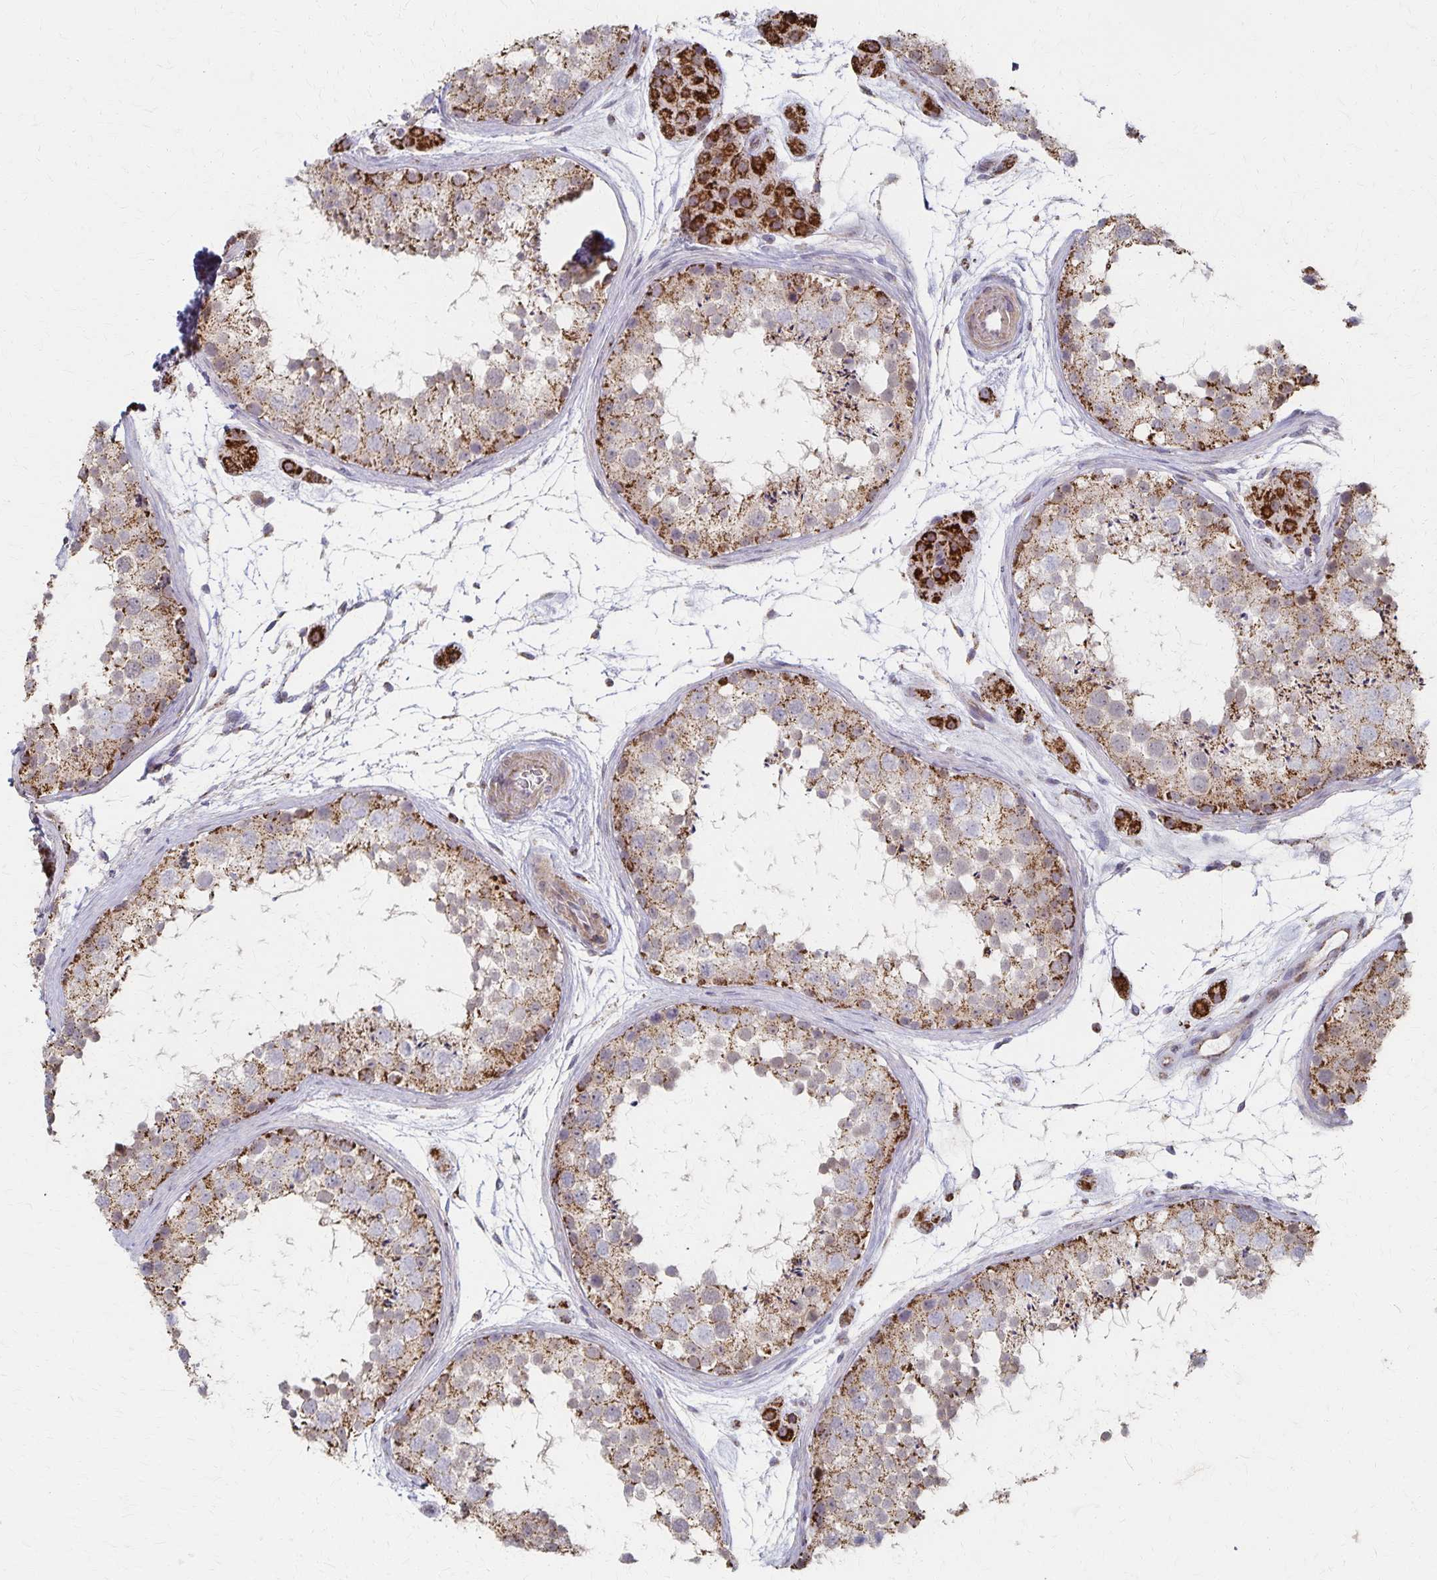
{"staining": {"intensity": "moderate", "quantity": "25%-75%", "location": "cytoplasmic/membranous"}, "tissue": "testis", "cell_type": "Cells in seminiferous ducts", "image_type": "normal", "snomed": [{"axis": "morphology", "description": "Normal tissue, NOS"}, {"axis": "topography", "description": "Testis"}], "caption": "Brown immunohistochemical staining in normal testis shows moderate cytoplasmic/membranous staining in approximately 25%-75% of cells in seminiferous ducts. The staining was performed using DAB (3,3'-diaminobenzidine), with brown indicating positive protein expression. Nuclei are stained blue with hematoxylin.", "gene": "DYRK4", "patient": {"sex": "male", "age": 41}}